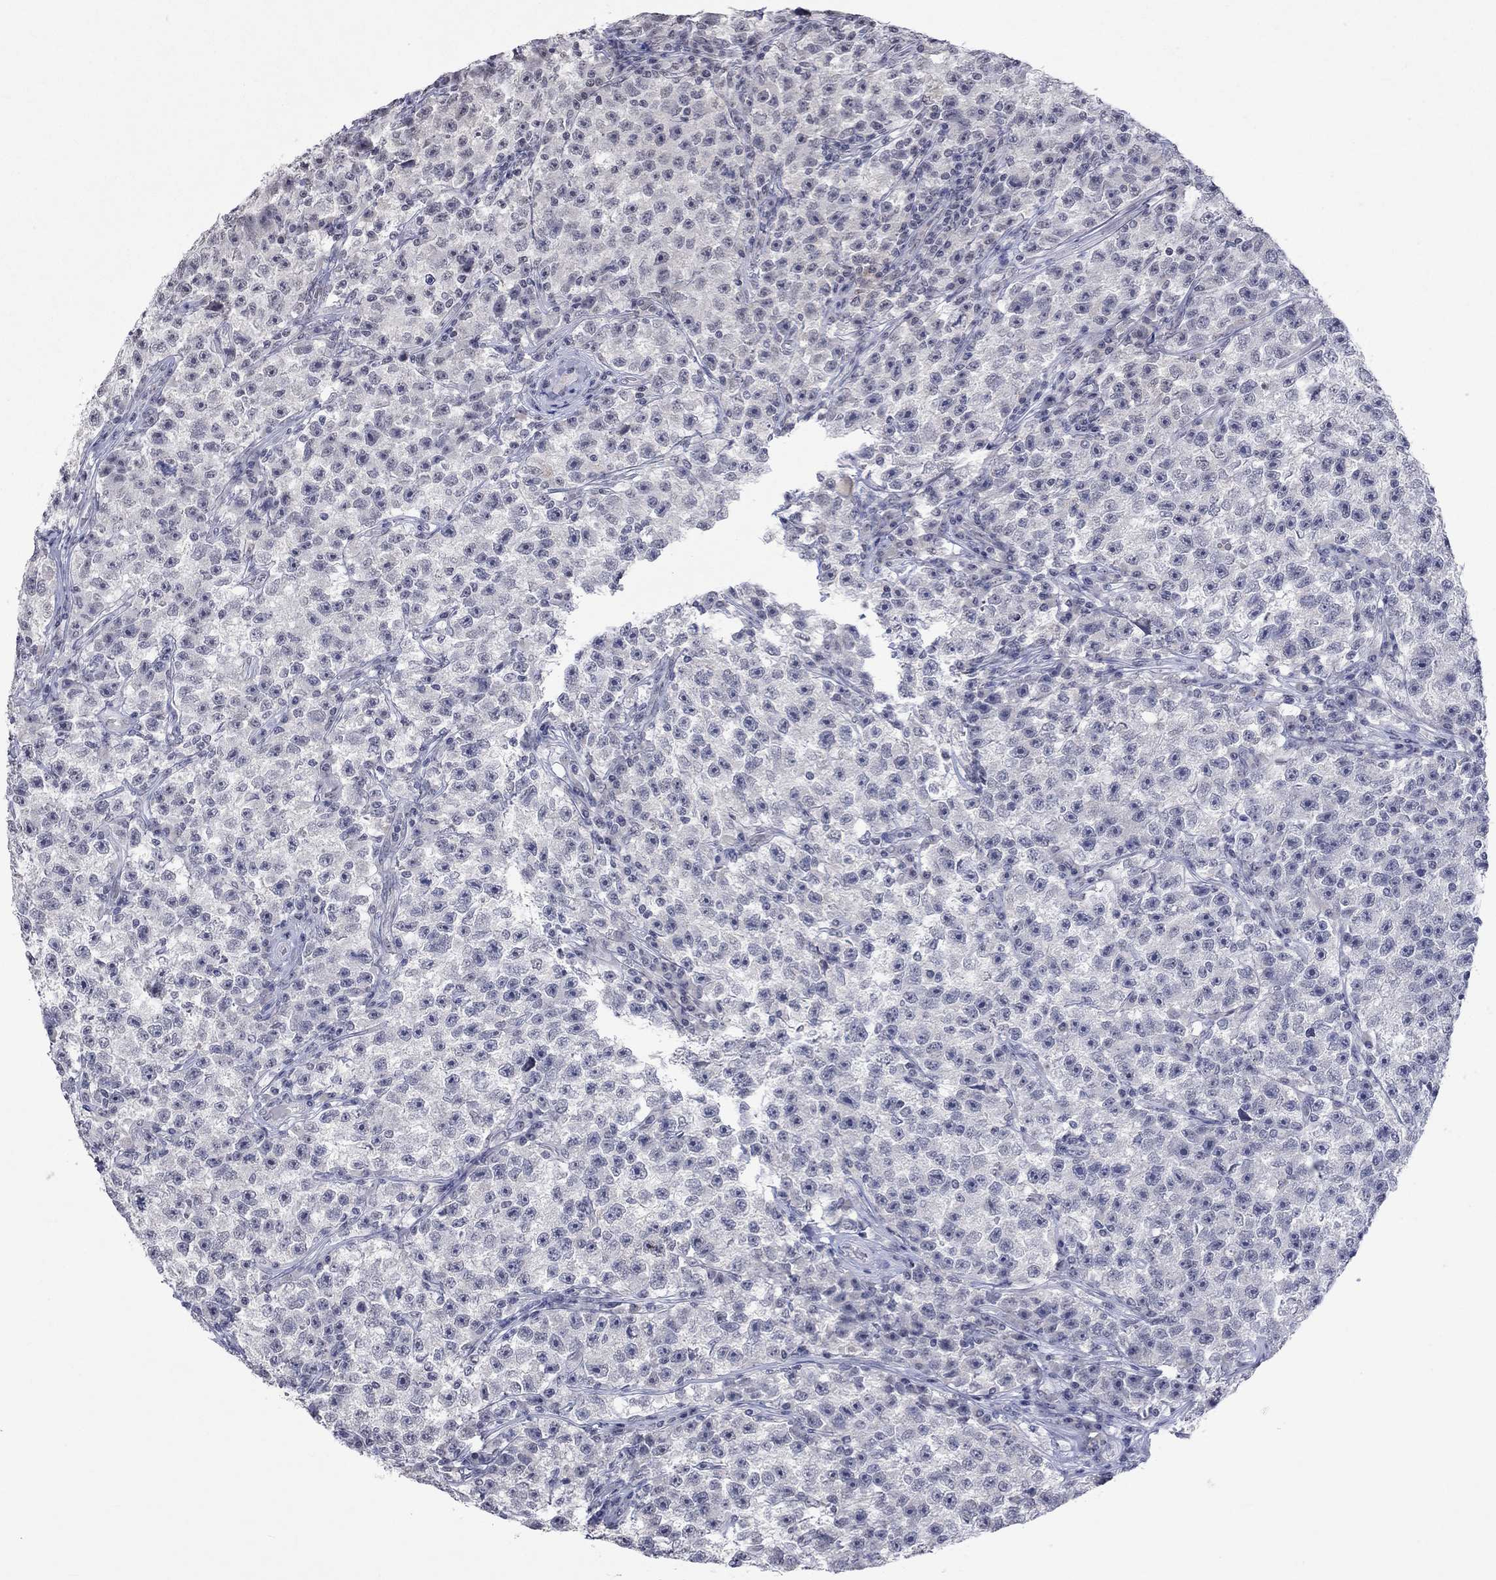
{"staining": {"intensity": "negative", "quantity": "none", "location": "none"}, "tissue": "testis cancer", "cell_type": "Tumor cells", "image_type": "cancer", "snomed": [{"axis": "morphology", "description": "Seminoma, NOS"}, {"axis": "topography", "description": "Testis"}], "caption": "This photomicrograph is of testis seminoma stained with IHC to label a protein in brown with the nuclei are counter-stained blue. There is no staining in tumor cells.", "gene": "TMEM143", "patient": {"sex": "male", "age": 22}}